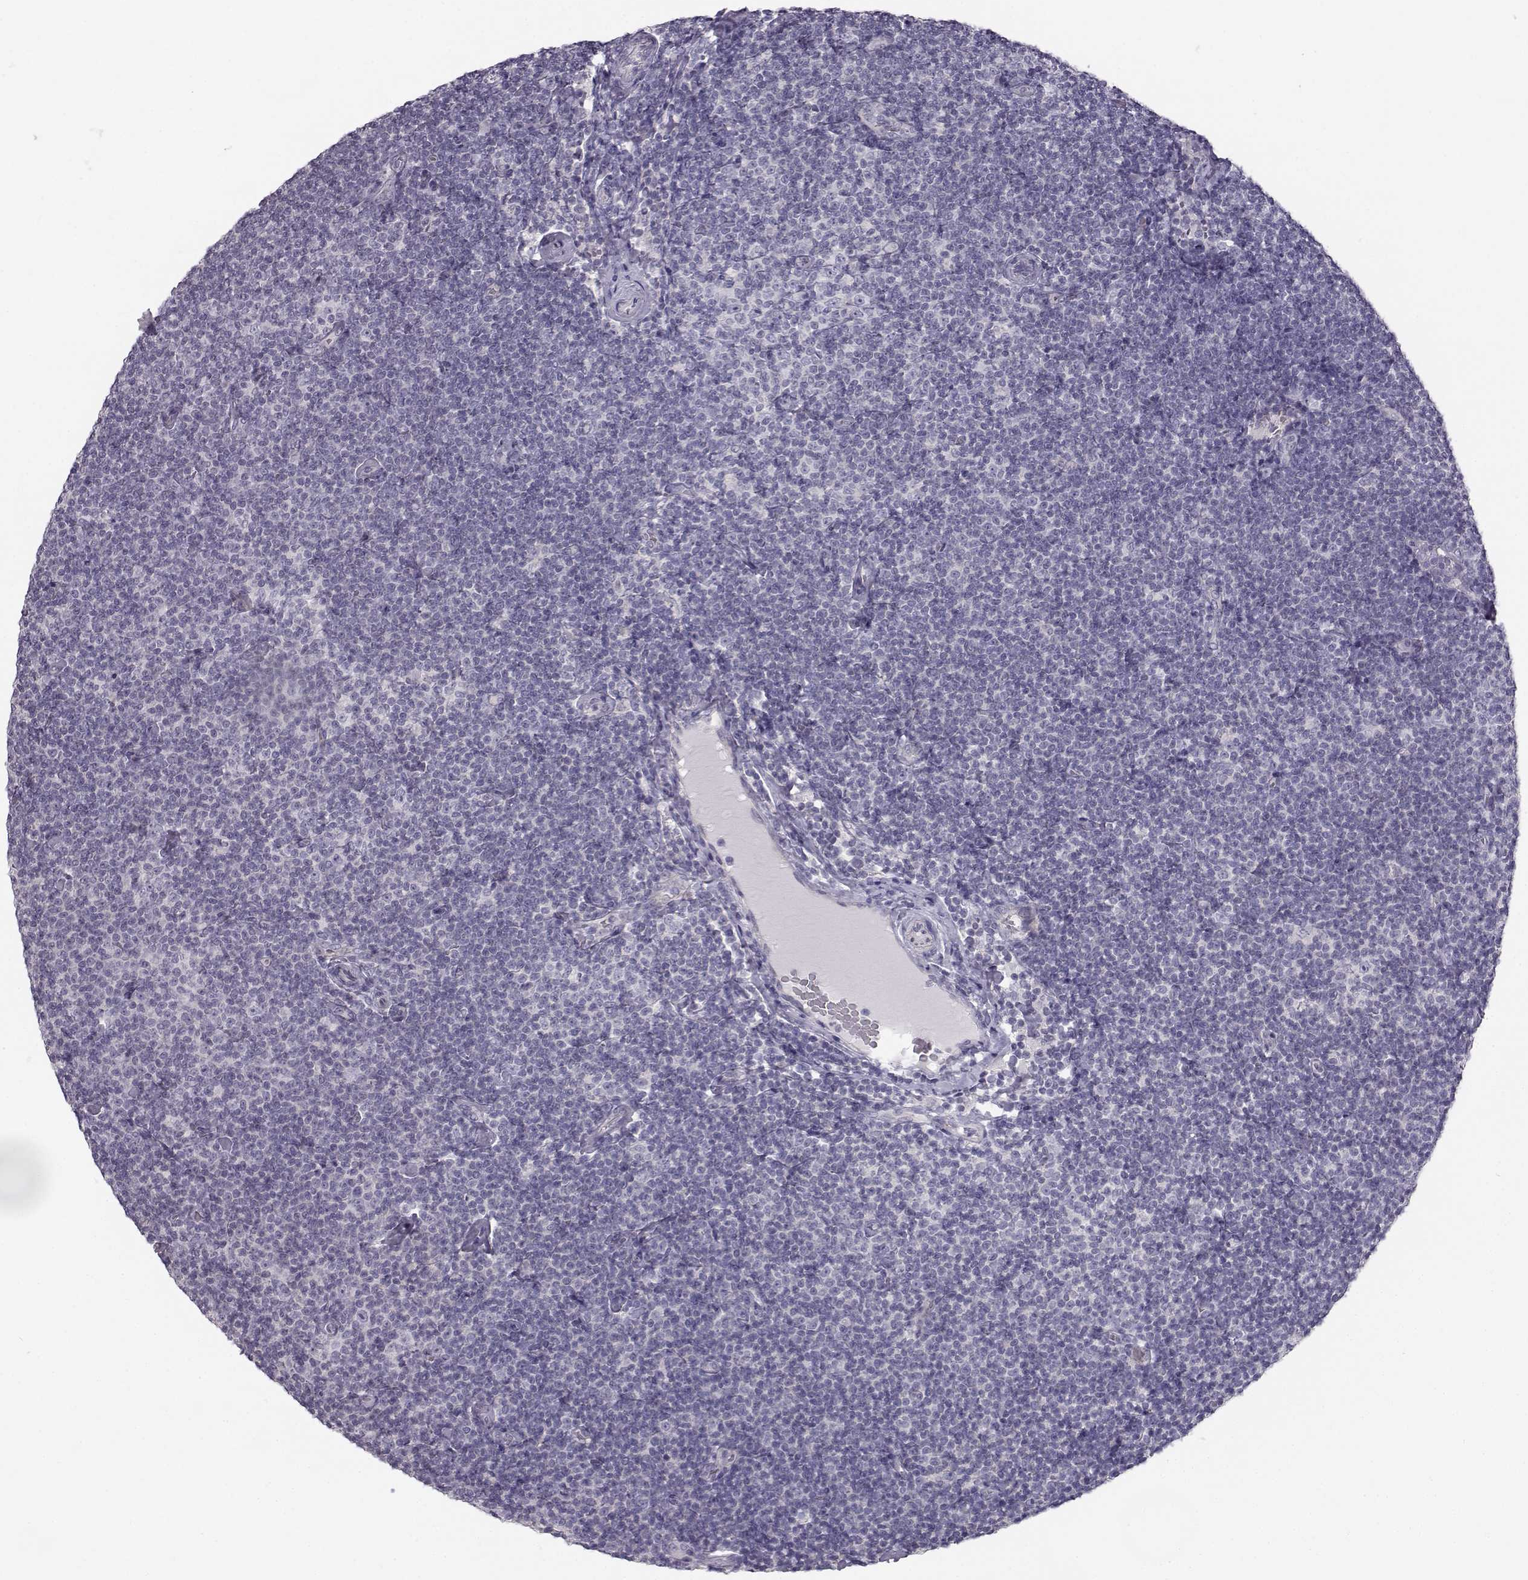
{"staining": {"intensity": "negative", "quantity": "none", "location": "none"}, "tissue": "lymphoma", "cell_type": "Tumor cells", "image_type": "cancer", "snomed": [{"axis": "morphology", "description": "Malignant lymphoma, non-Hodgkin's type, Low grade"}, {"axis": "topography", "description": "Lymph node"}], "caption": "A high-resolution micrograph shows immunohistochemistry (IHC) staining of lymphoma, which shows no significant expression in tumor cells. (DAB IHC, high magnification).", "gene": "MYCBPAP", "patient": {"sex": "male", "age": 81}}